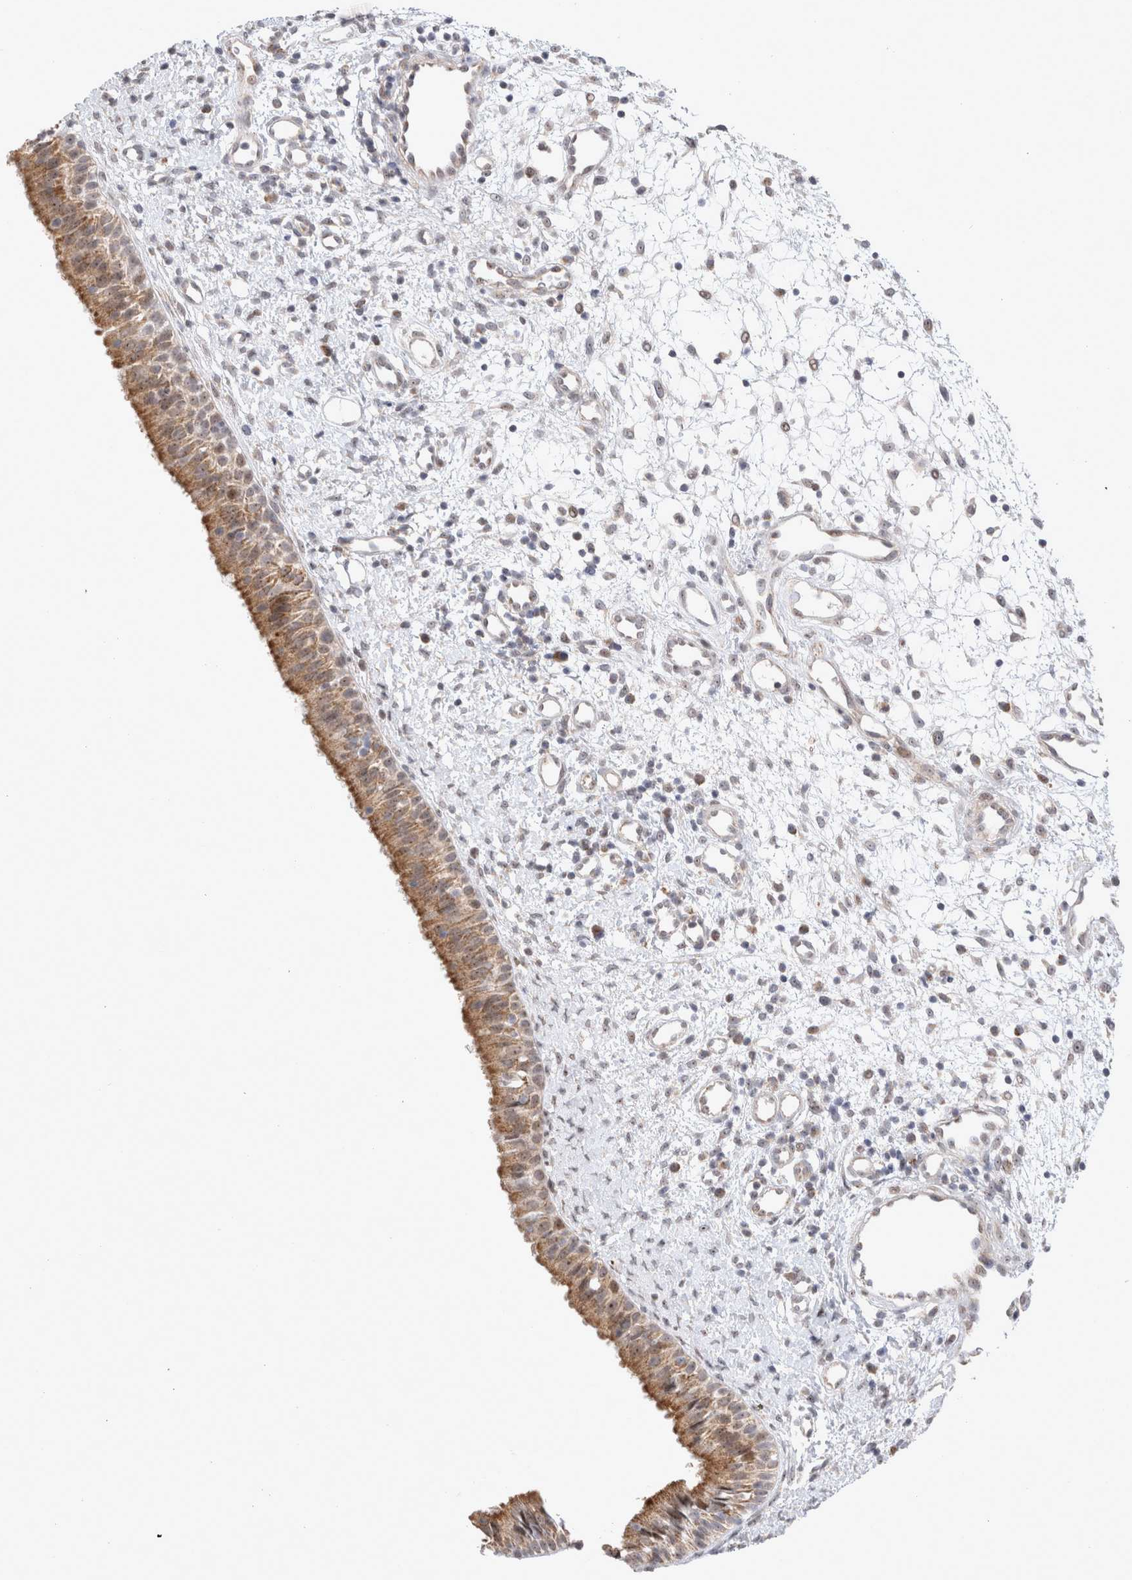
{"staining": {"intensity": "moderate", "quantity": ">75%", "location": "cytoplasmic/membranous,nuclear"}, "tissue": "nasopharynx", "cell_type": "Respiratory epithelial cells", "image_type": "normal", "snomed": [{"axis": "morphology", "description": "Normal tissue, NOS"}, {"axis": "topography", "description": "Nasopharynx"}], "caption": "Immunohistochemical staining of unremarkable human nasopharynx reveals medium levels of moderate cytoplasmic/membranous,nuclear expression in about >75% of respiratory epithelial cells.", "gene": "MRPL37", "patient": {"sex": "male", "age": 22}}